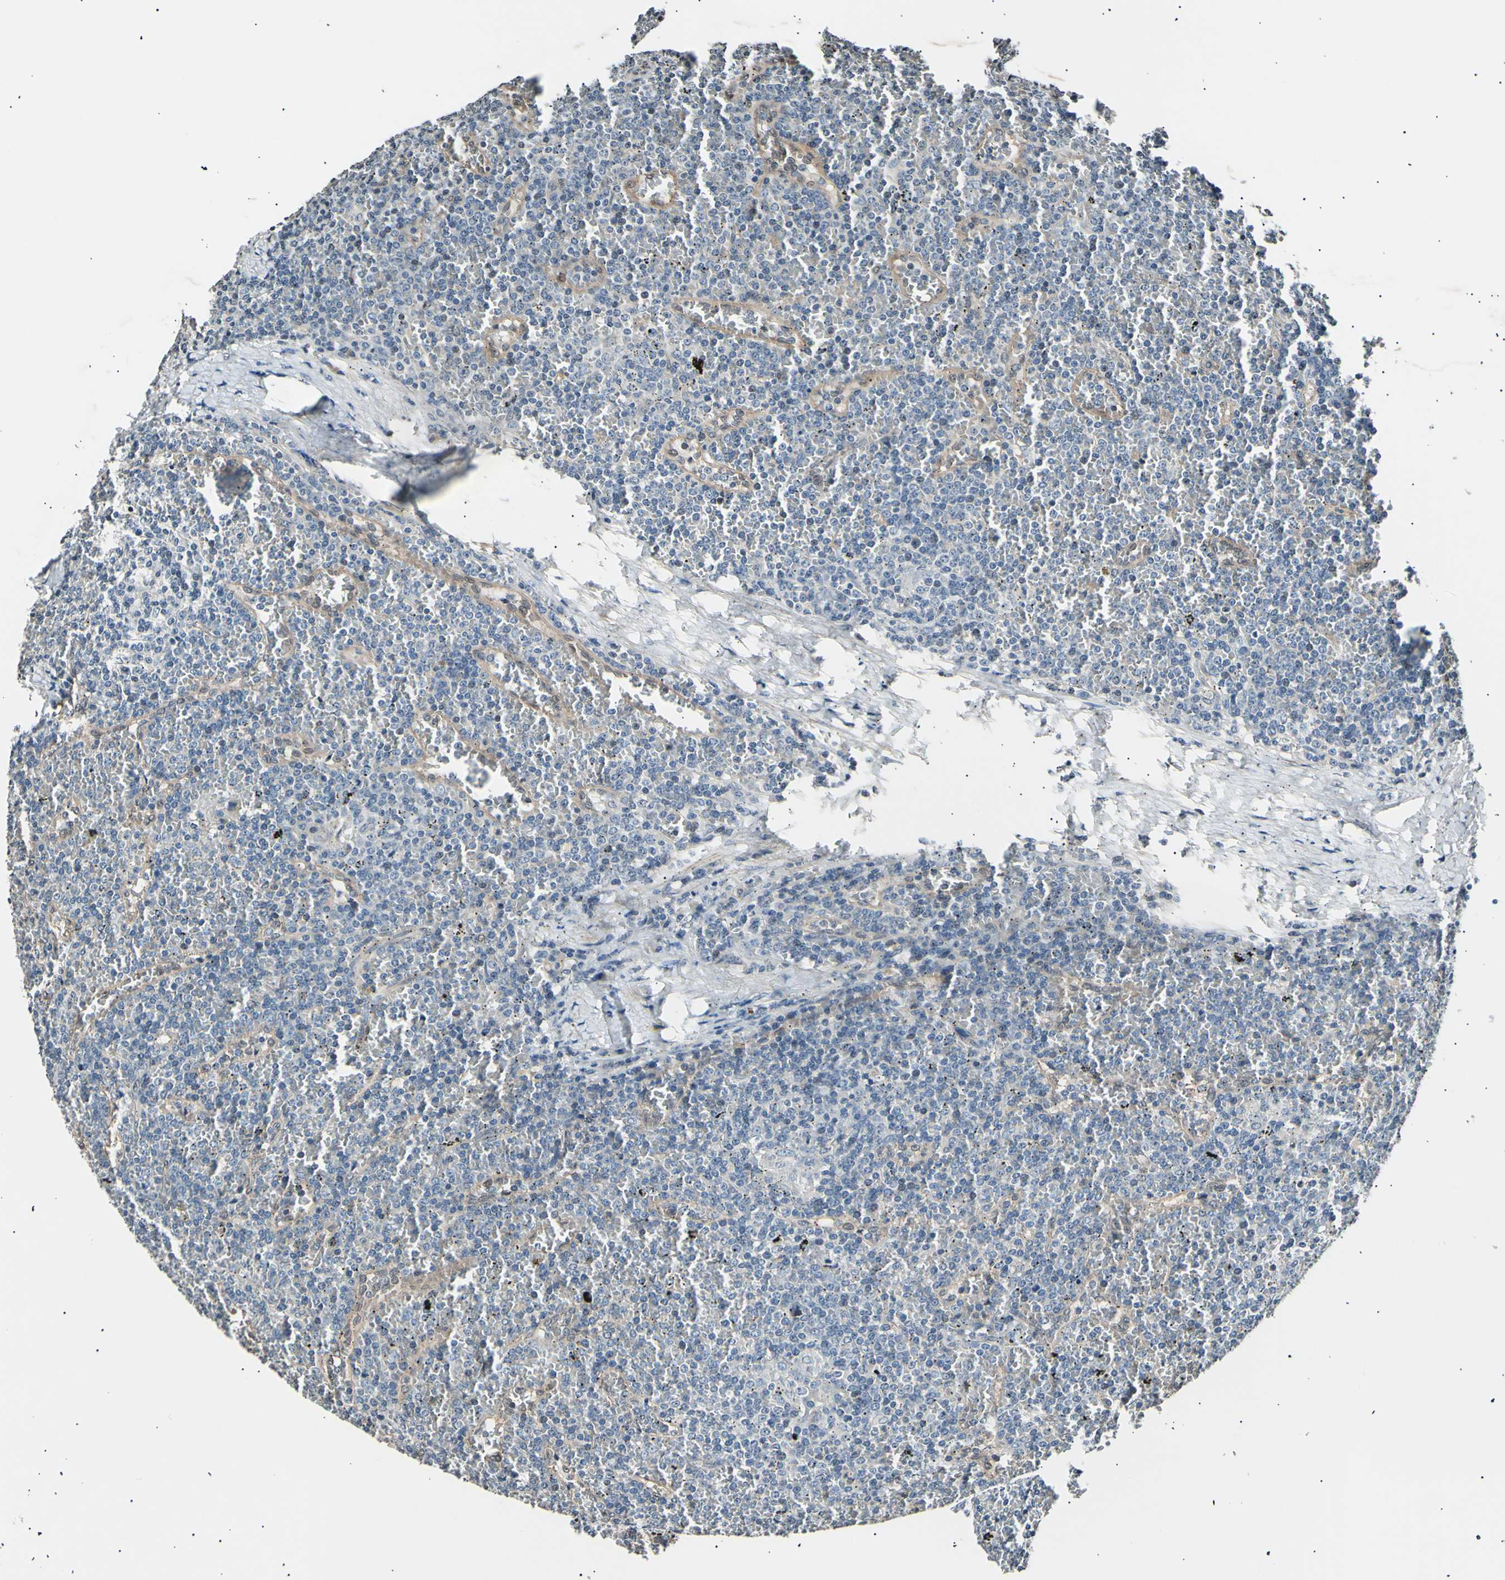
{"staining": {"intensity": "negative", "quantity": "none", "location": "none"}, "tissue": "lymphoma", "cell_type": "Tumor cells", "image_type": "cancer", "snomed": [{"axis": "morphology", "description": "Malignant lymphoma, non-Hodgkin's type, Low grade"}, {"axis": "topography", "description": "Spleen"}], "caption": "DAB immunohistochemical staining of human low-grade malignant lymphoma, non-Hodgkin's type shows no significant positivity in tumor cells.", "gene": "AK1", "patient": {"sex": "female", "age": 19}}